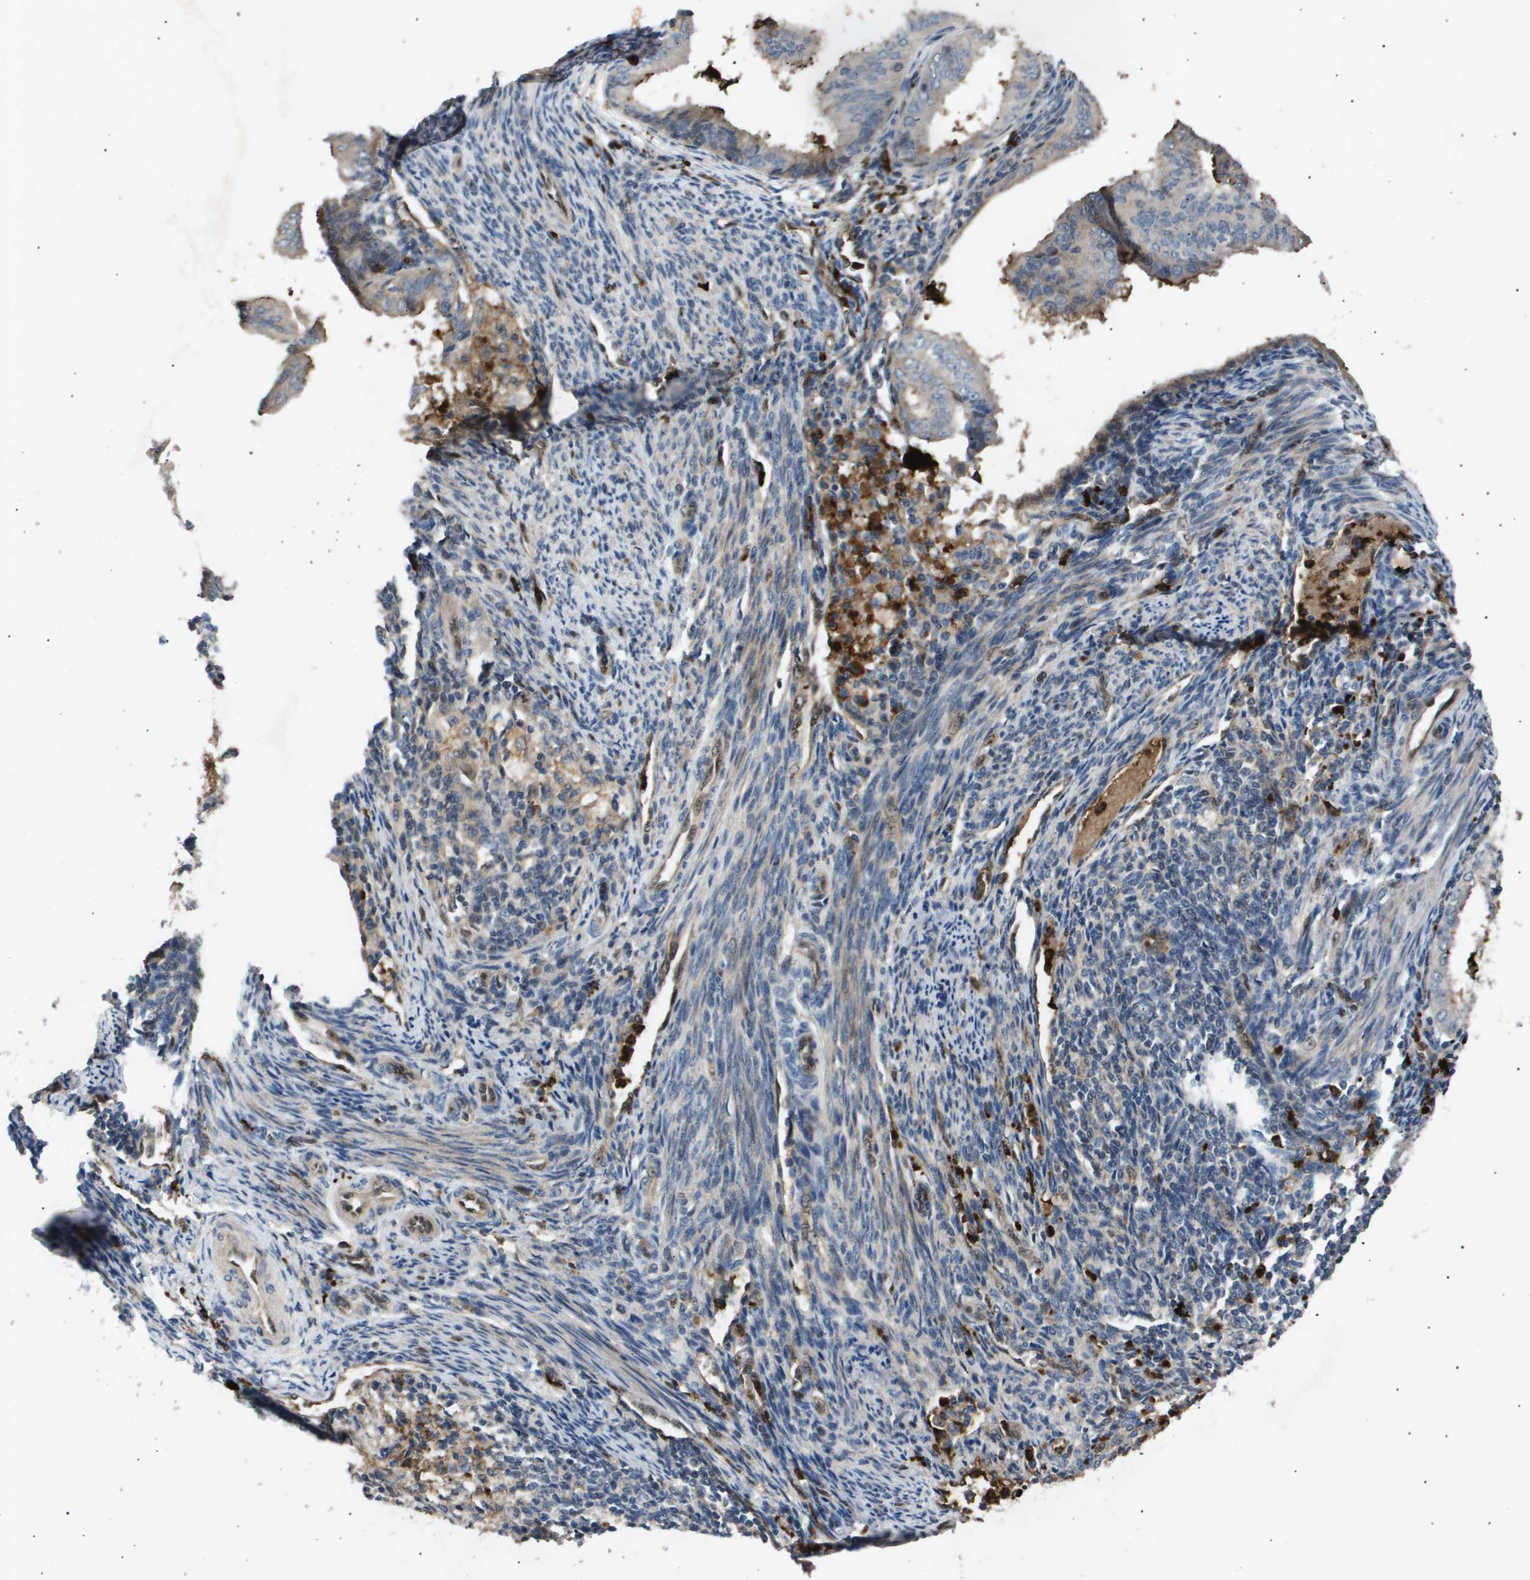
{"staining": {"intensity": "negative", "quantity": "none", "location": "none"}, "tissue": "endometrial cancer", "cell_type": "Tumor cells", "image_type": "cancer", "snomed": [{"axis": "morphology", "description": "Adenocarcinoma, NOS"}, {"axis": "topography", "description": "Endometrium"}], "caption": "High magnification brightfield microscopy of endometrial cancer stained with DAB (3,3'-diaminobenzidine) (brown) and counterstained with hematoxylin (blue): tumor cells show no significant positivity.", "gene": "ERG", "patient": {"sex": "female", "age": 58}}